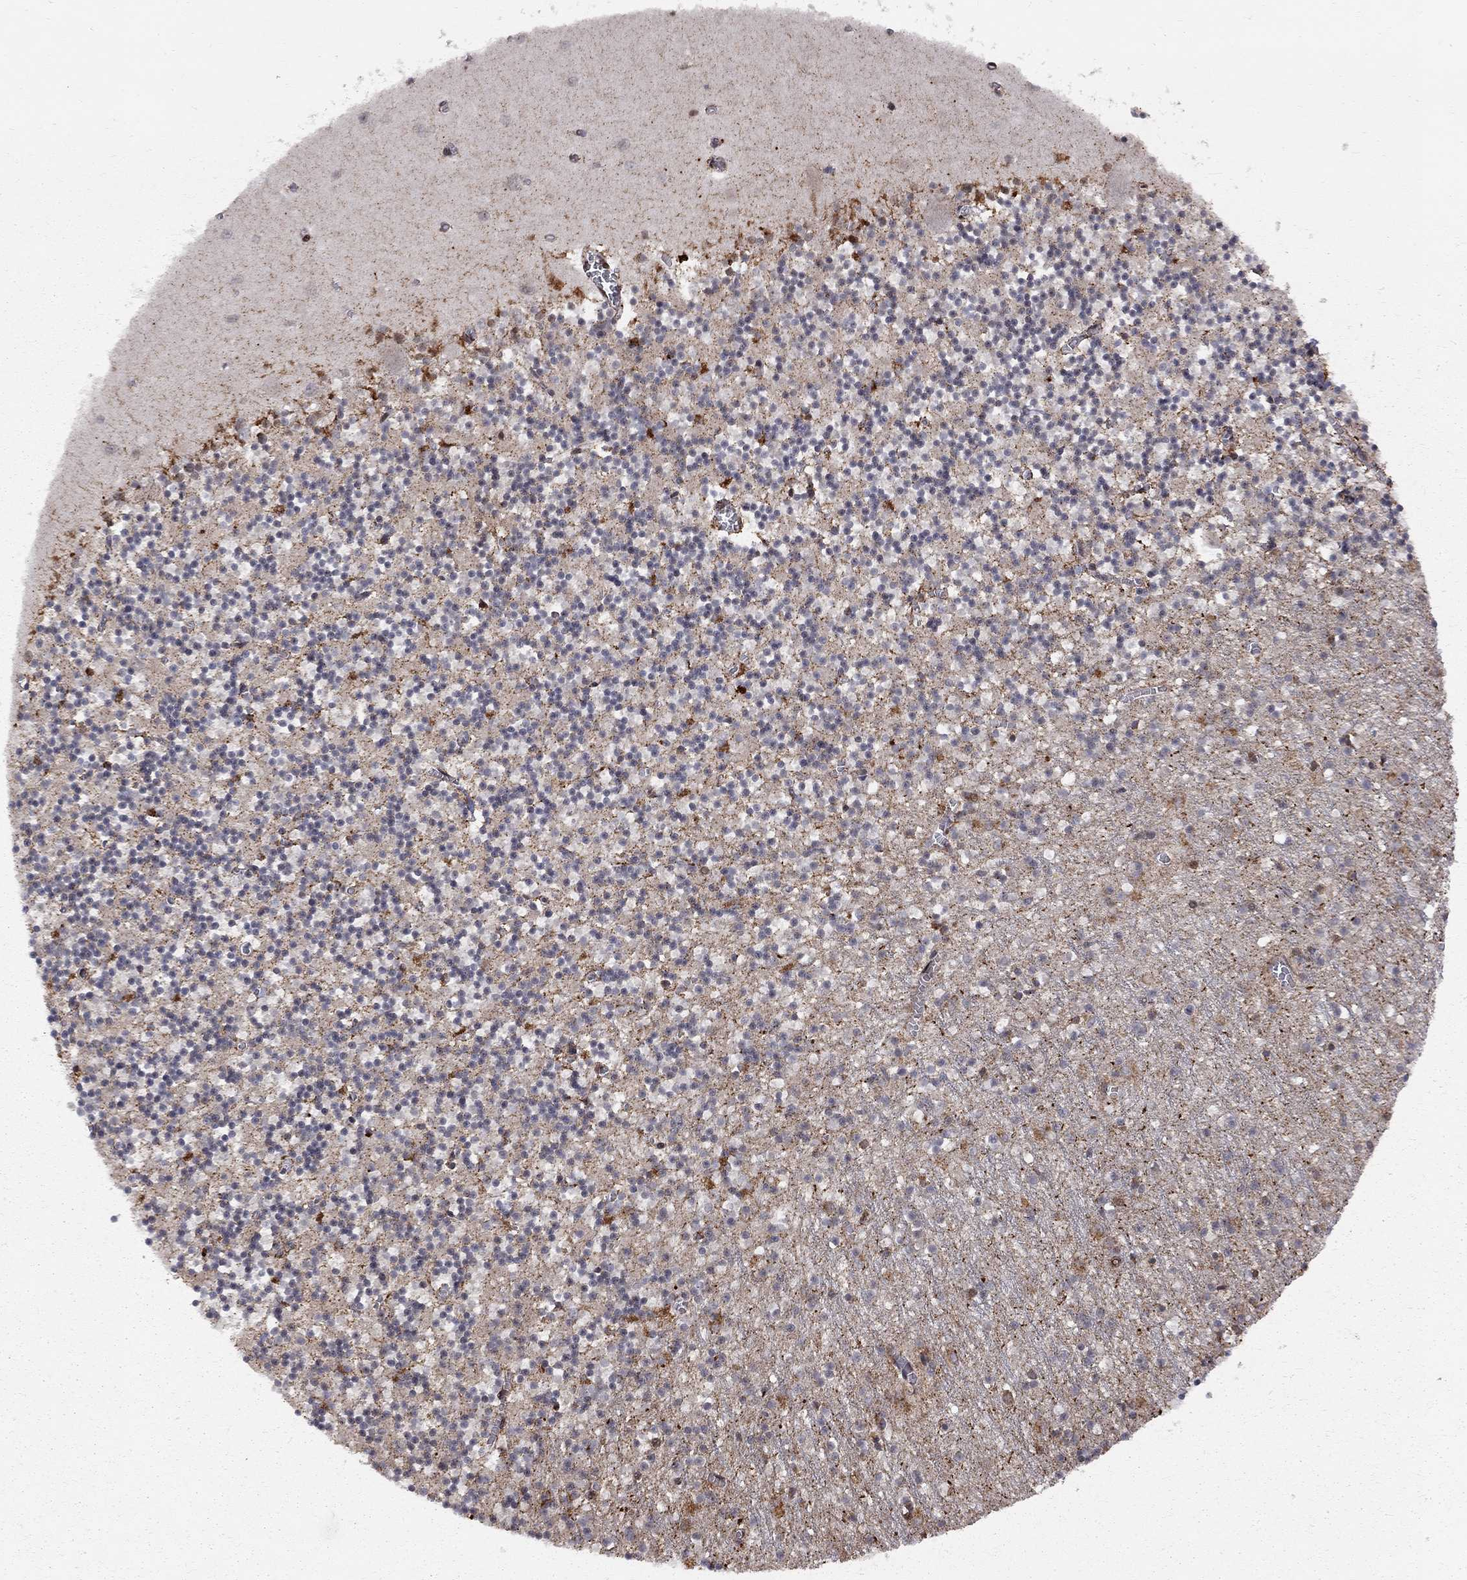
{"staining": {"intensity": "negative", "quantity": "none", "location": "none"}, "tissue": "cerebellum", "cell_type": "Cells in granular layer", "image_type": "normal", "snomed": [{"axis": "morphology", "description": "Normal tissue, NOS"}, {"axis": "topography", "description": "Cerebellum"}], "caption": "A high-resolution micrograph shows IHC staining of benign cerebellum, which exhibits no significant positivity in cells in granular layer. (DAB immunohistochemistry (IHC), high magnification).", "gene": "ELOB", "patient": {"sex": "female", "age": 64}}